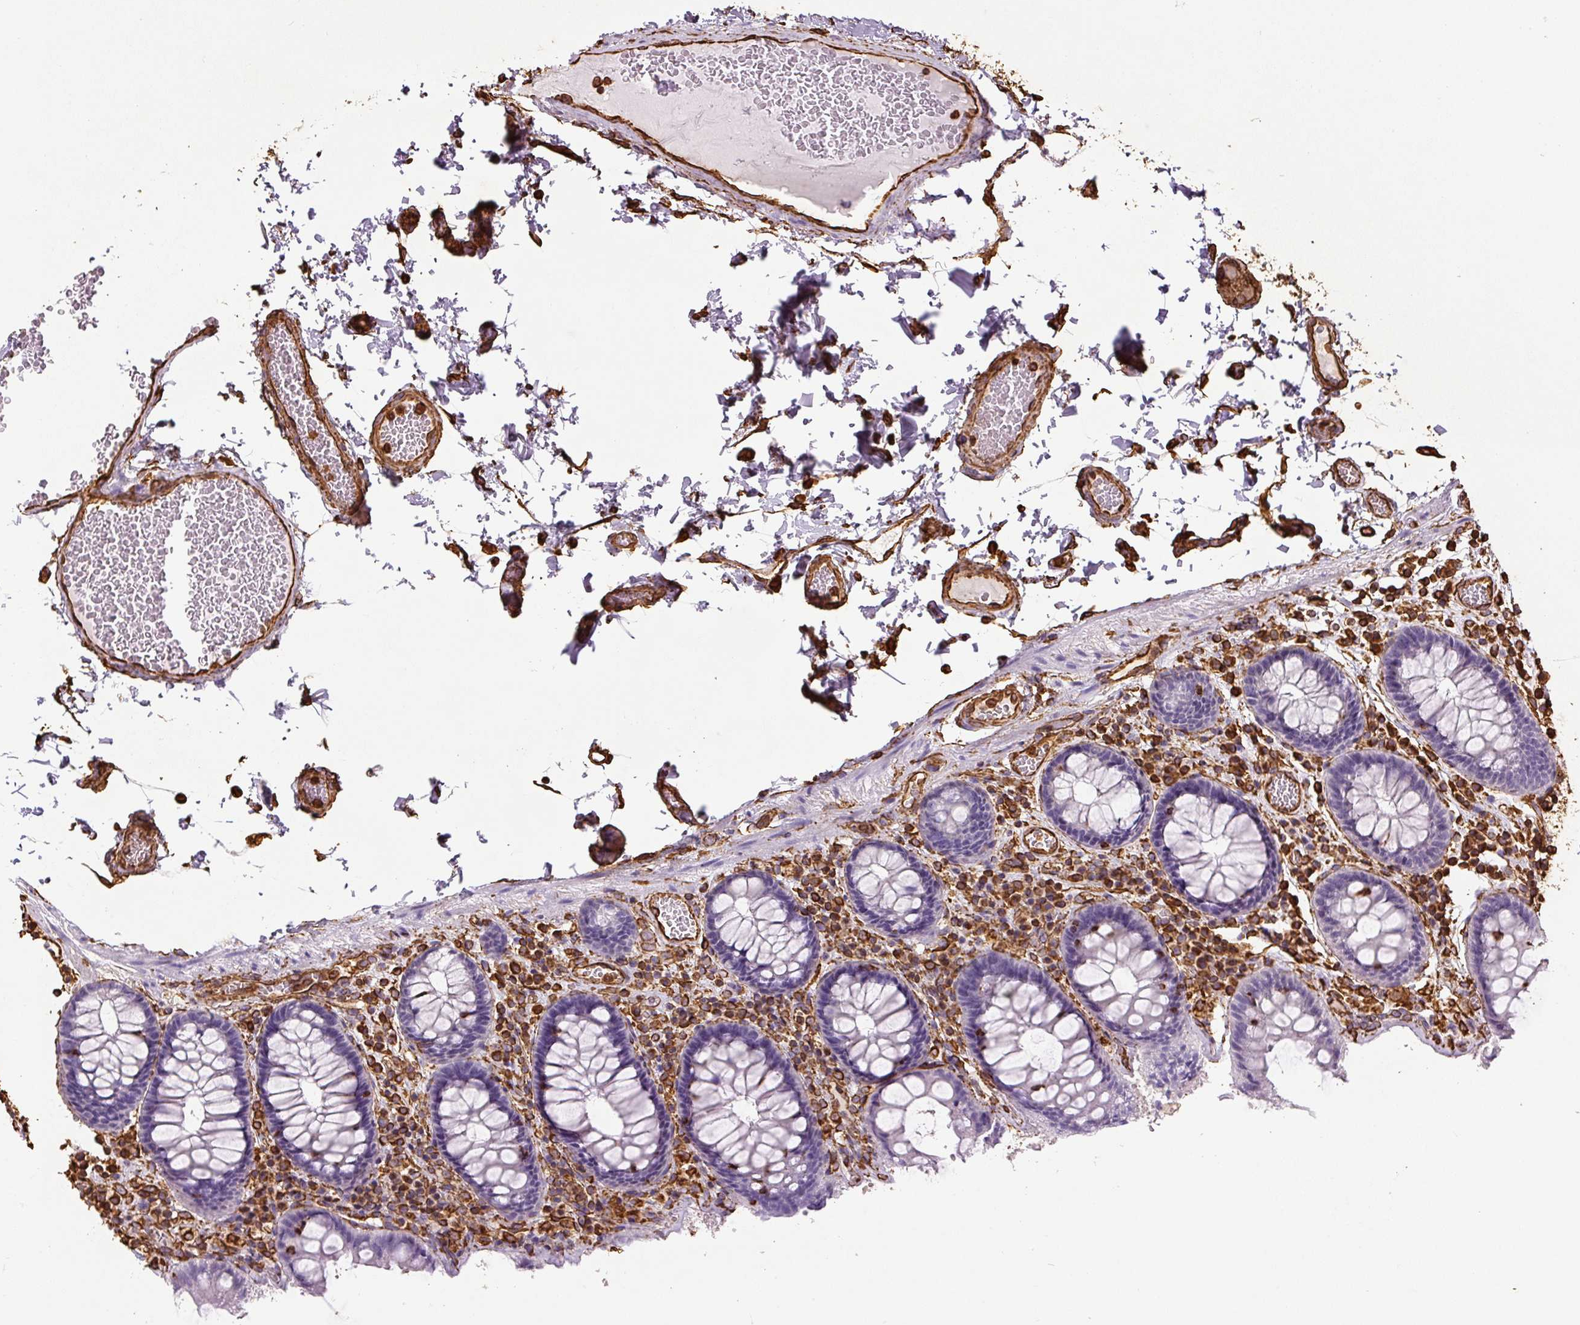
{"staining": {"intensity": "strong", "quantity": ">75%", "location": "cytoplasmic/membranous"}, "tissue": "colon", "cell_type": "Endothelial cells", "image_type": "normal", "snomed": [{"axis": "morphology", "description": "Normal tissue, NOS"}, {"axis": "topography", "description": "Colon"}, {"axis": "topography", "description": "Peripheral nerve tissue"}], "caption": "An IHC micrograph of normal tissue is shown. Protein staining in brown shows strong cytoplasmic/membranous positivity in colon within endothelial cells.", "gene": "VIM", "patient": {"sex": "male", "age": 84}}